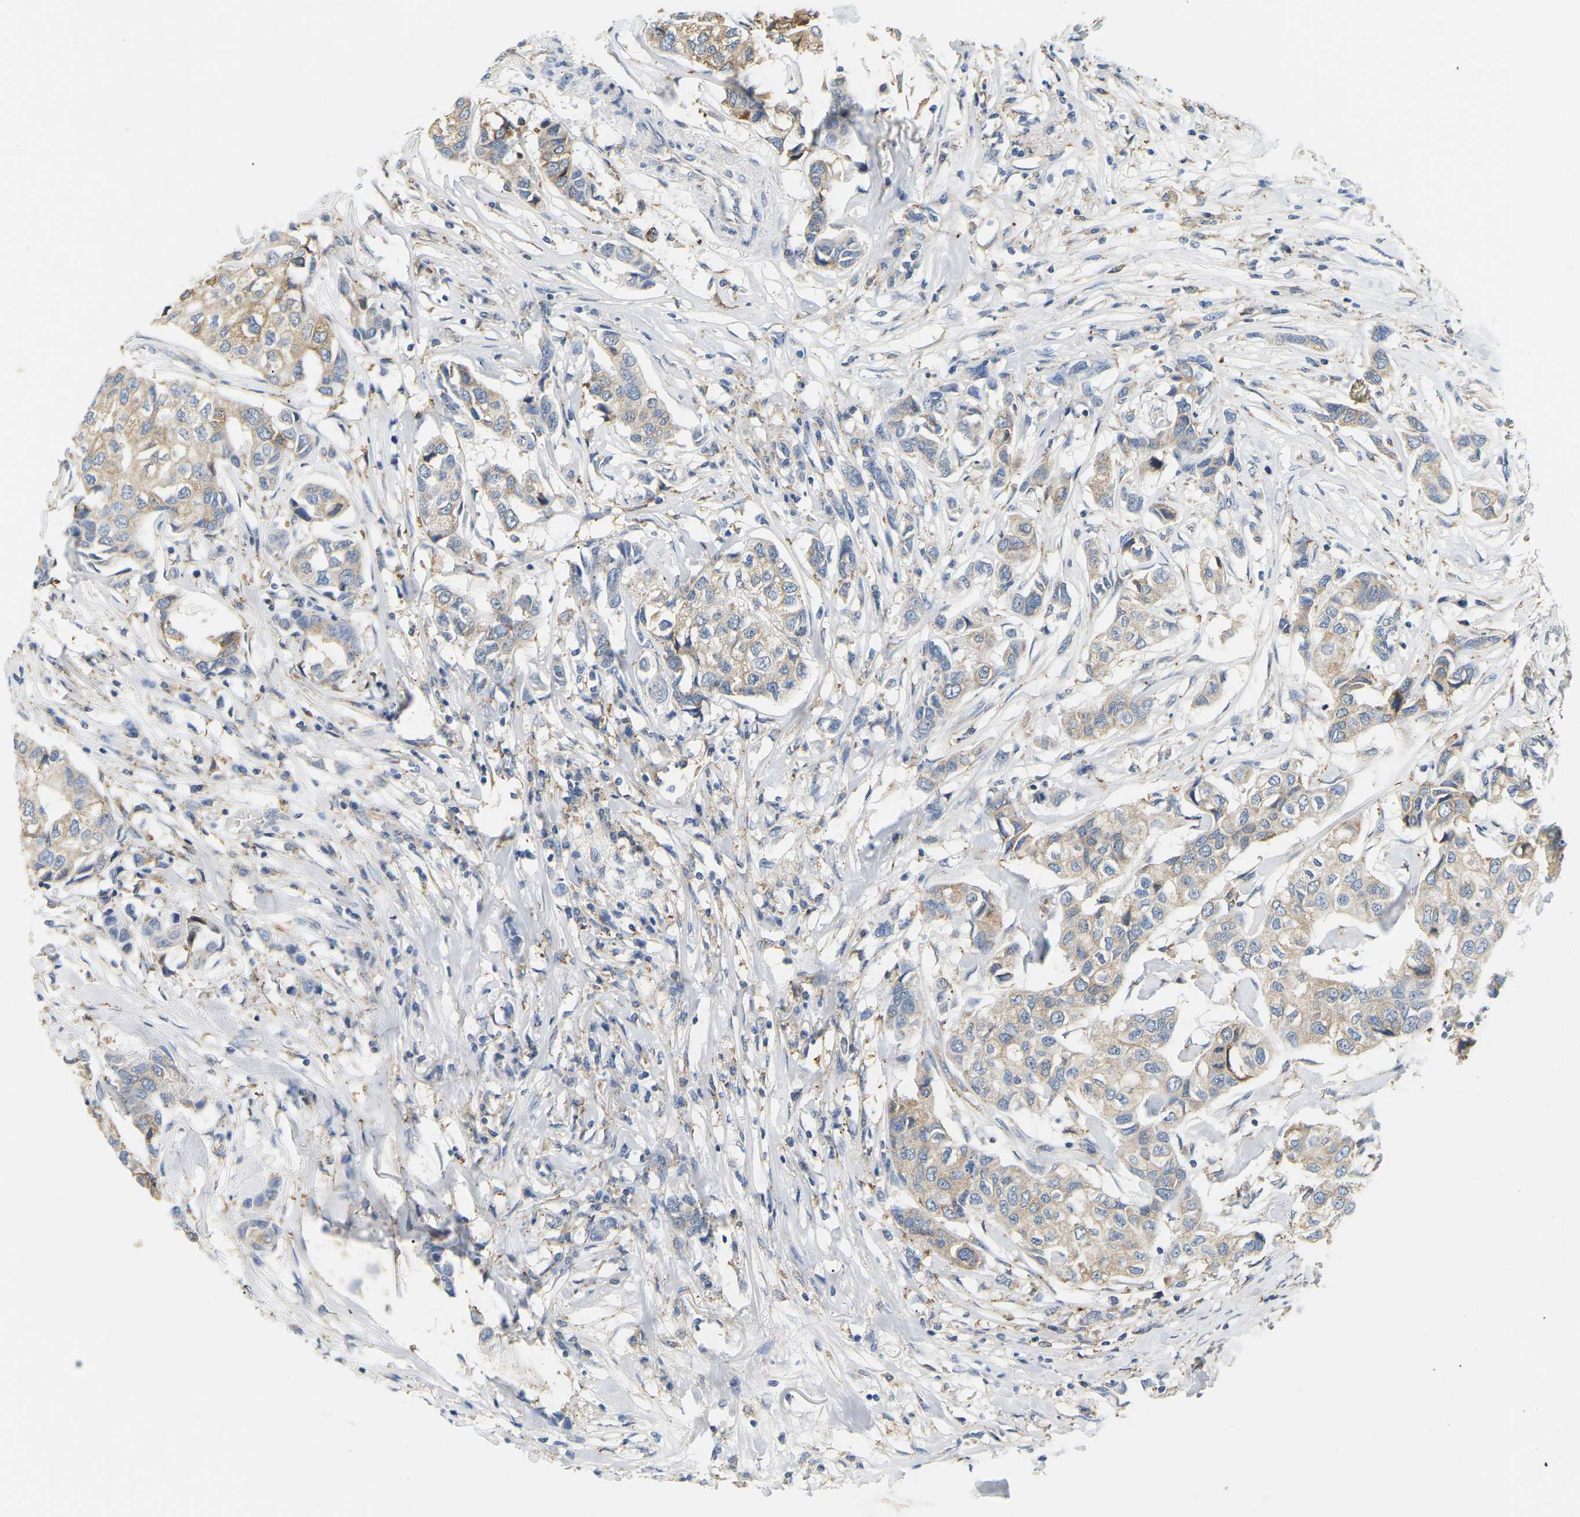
{"staining": {"intensity": "moderate", "quantity": ">75%", "location": "cytoplasmic/membranous"}, "tissue": "breast cancer", "cell_type": "Tumor cells", "image_type": "cancer", "snomed": [{"axis": "morphology", "description": "Duct carcinoma"}, {"axis": "topography", "description": "Breast"}], "caption": "Moderate cytoplasmic/membranous expression is seen in about >75% of tumor cells in breast intraductal carcinoma.", "gene": "ADM", "patient": {"sex": "female", "age": 80}}